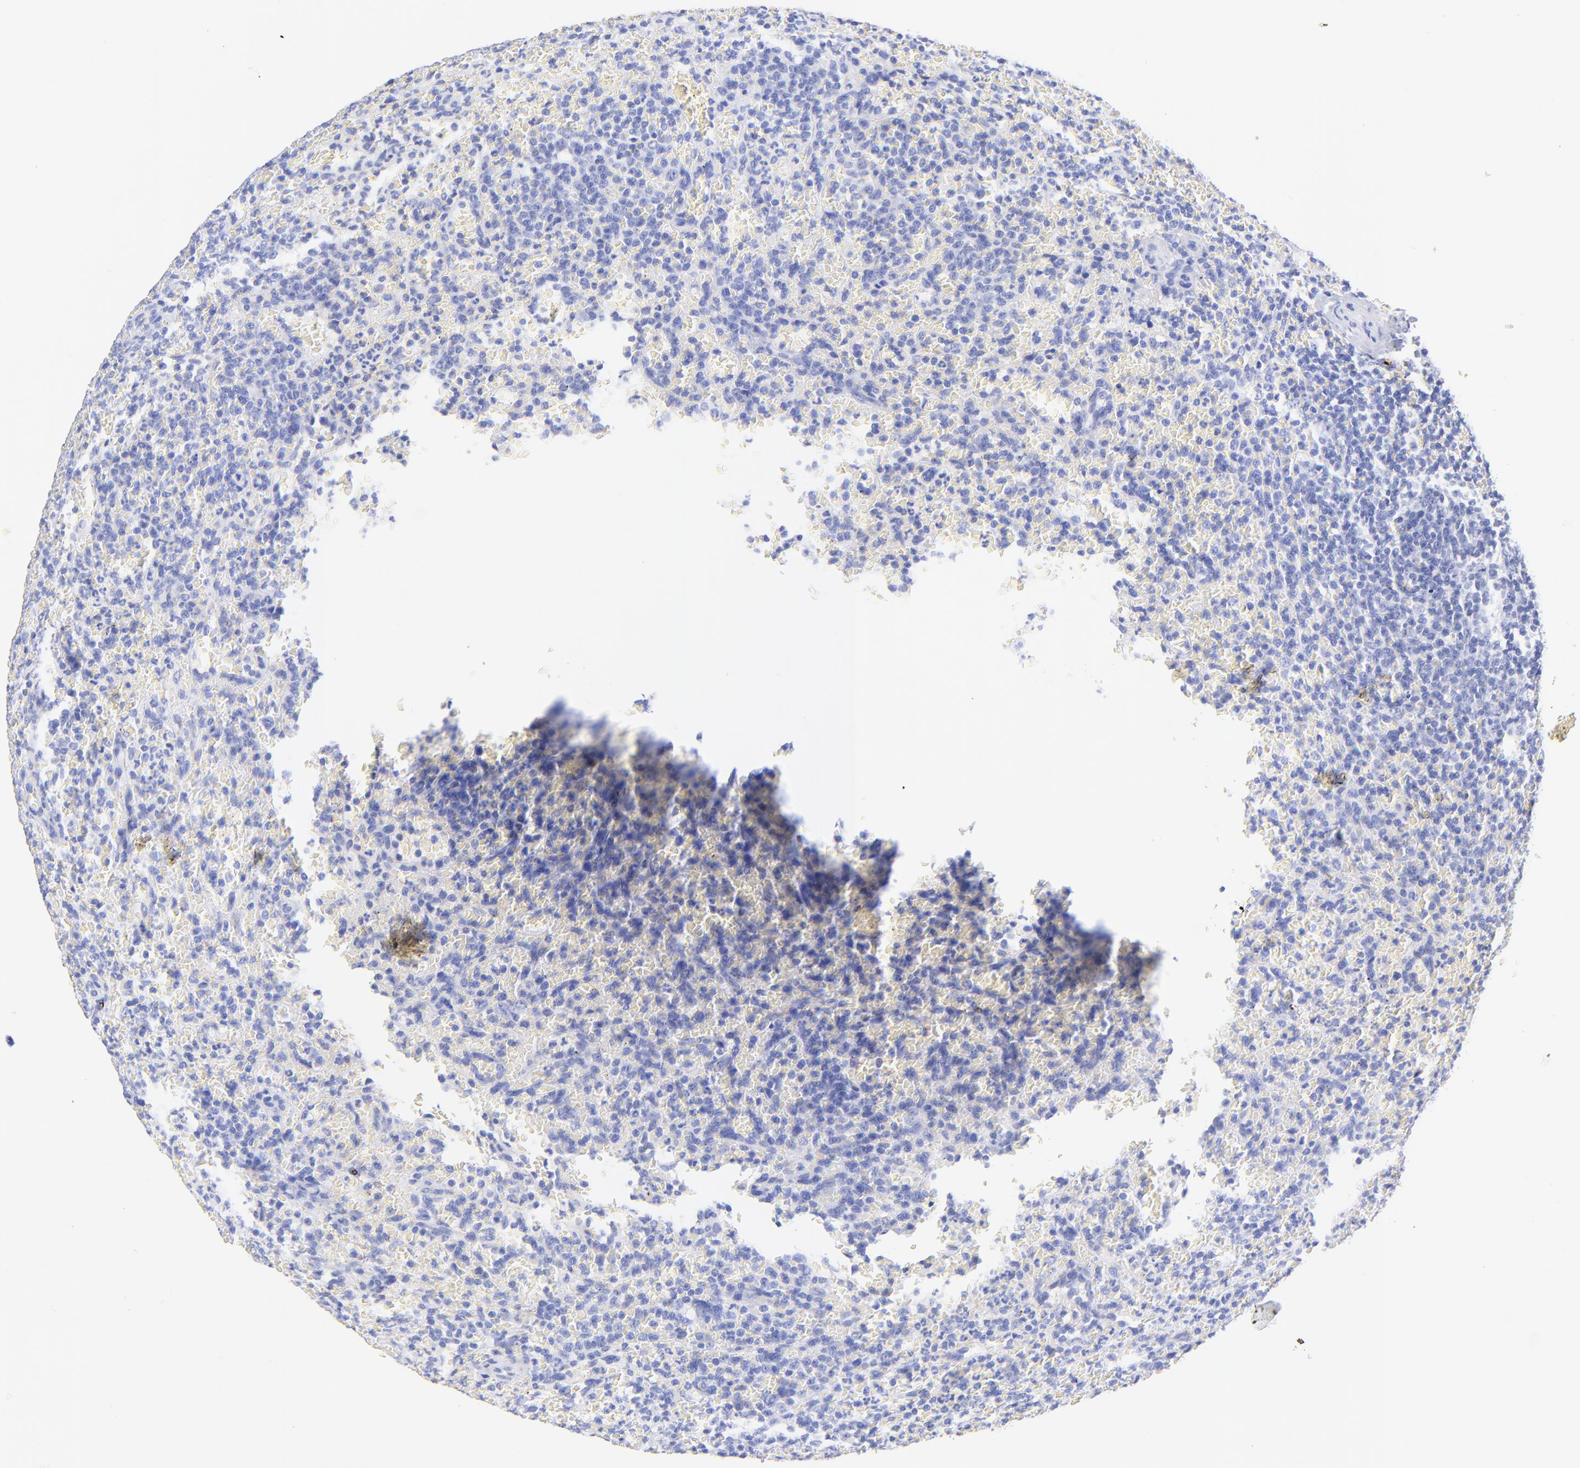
{"staining": {"intensity": "negative", "quantity": "none", "location": "none"}, "tissue": "lymphoma", "cell_type": "Tumor cells", "image_type": "cancer", "snomed": [{"axis": "morphology", "description": "Malignant lymphoma, non-Hodgkin's type, Low grade"}, {"axis": "topography", "description": "Spleen"}], "caption": "Protein analysis of low-grade malignant lymphoma, non-Hodgkin's type reveals no significant staining in tumor cells.", "gene": "KRT19", "patient": {"sex": "female", "age": 64}}